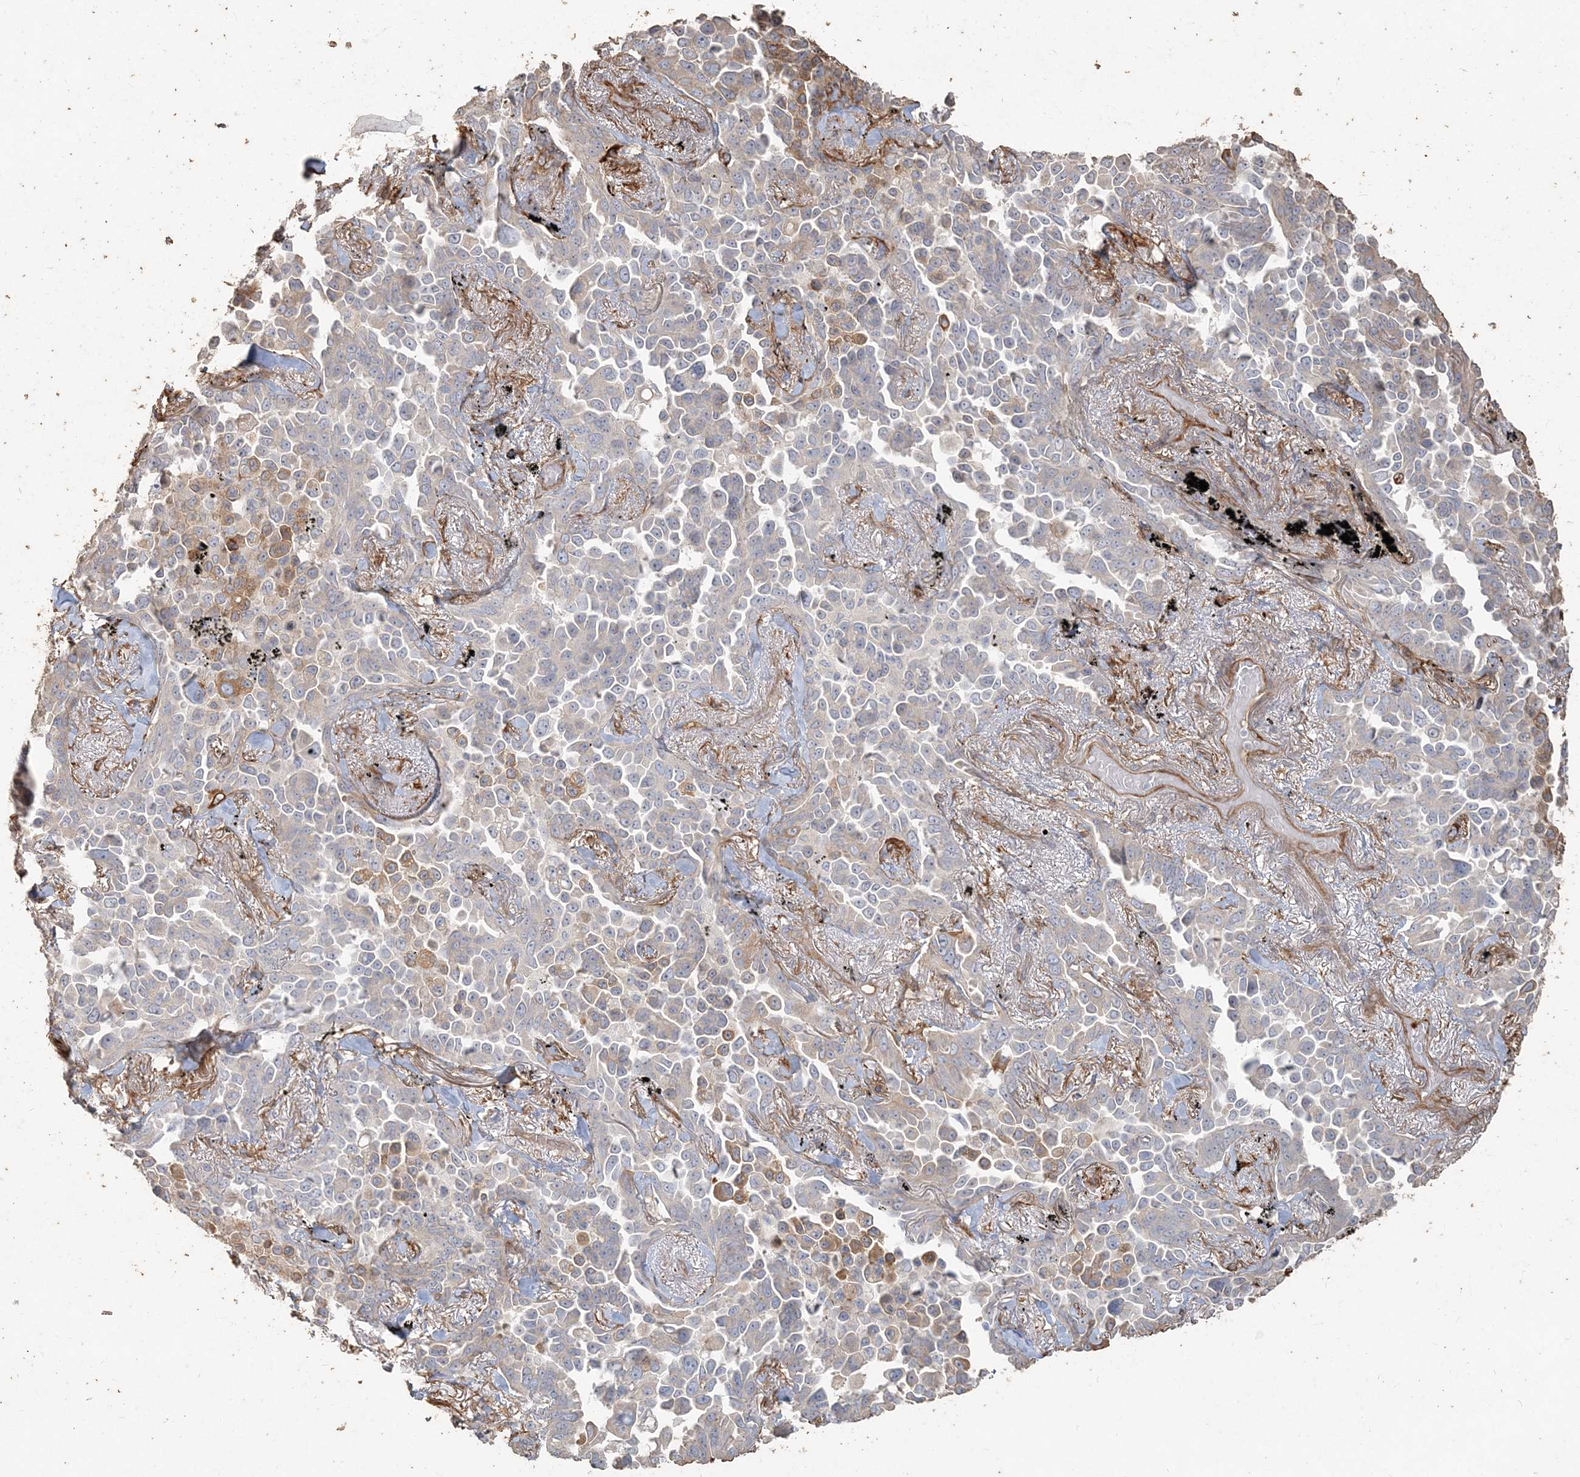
{"staining": {"intensity": "moderate", "quantity": "<25%", "location": "cytoplasmic/membranous"}, "tissue": "lung cancer", "cell_type": "Tumor cells", "image_type": "cancer", "snomed": [{"axis": "morphology", "description": "Adenocarcinoma, NOS"}, {"axis": "topography", "description": "Lung"}], "caption": "Immunohistochemical staining of adenocarcinoma (lung) shows low levels of moderate cytoplasmic/membranous protein expression in approximately <25% of tumor cells. (DAB (3,3'-diaminobenzidine) = brown stain, brightfield microscopy at high magnification).", "gene": "RNF145", "patient": {"sex": "female", "age": 67}}